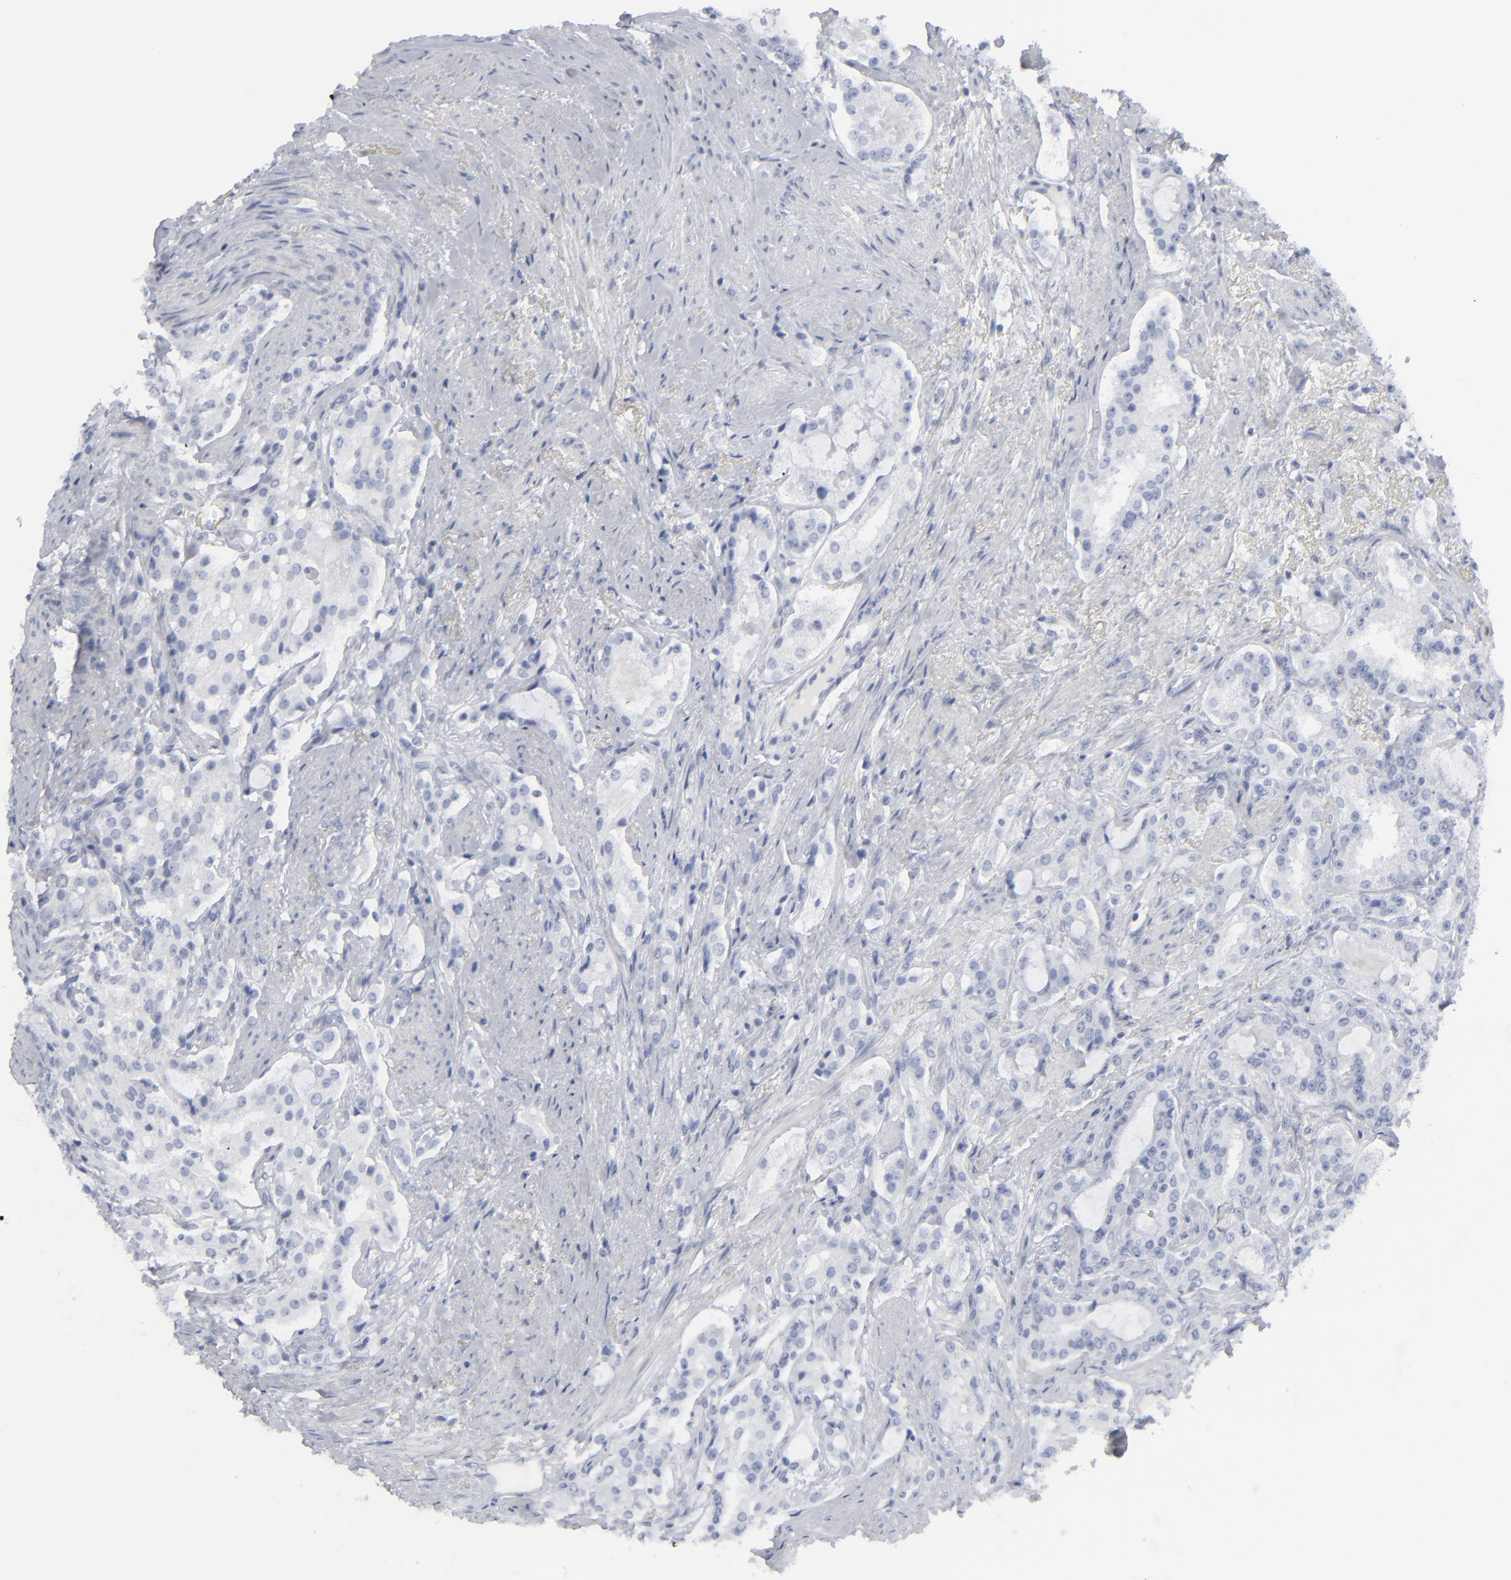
{"staining": {"intensity": "negative", "quantity": "none", "location": "none"}, "tissue": "prostate cancer", "cell_type": "Tumor cells", "image_type": "cancer", "snomed": [{"axis": "morphology", "description": "Adenocarcinoma, Medium grade"}, {"axis": "topography", "description": "Prostate"}], "caption": "Immunohistochemistry (IHC) histopathology image of prostate adenocarcinoma (medium-grade) stained for a protein (brown), which shows no positivity in tumor cells.", "gene": "MSLN", "patient": {"sex": "male", "age": 72}}